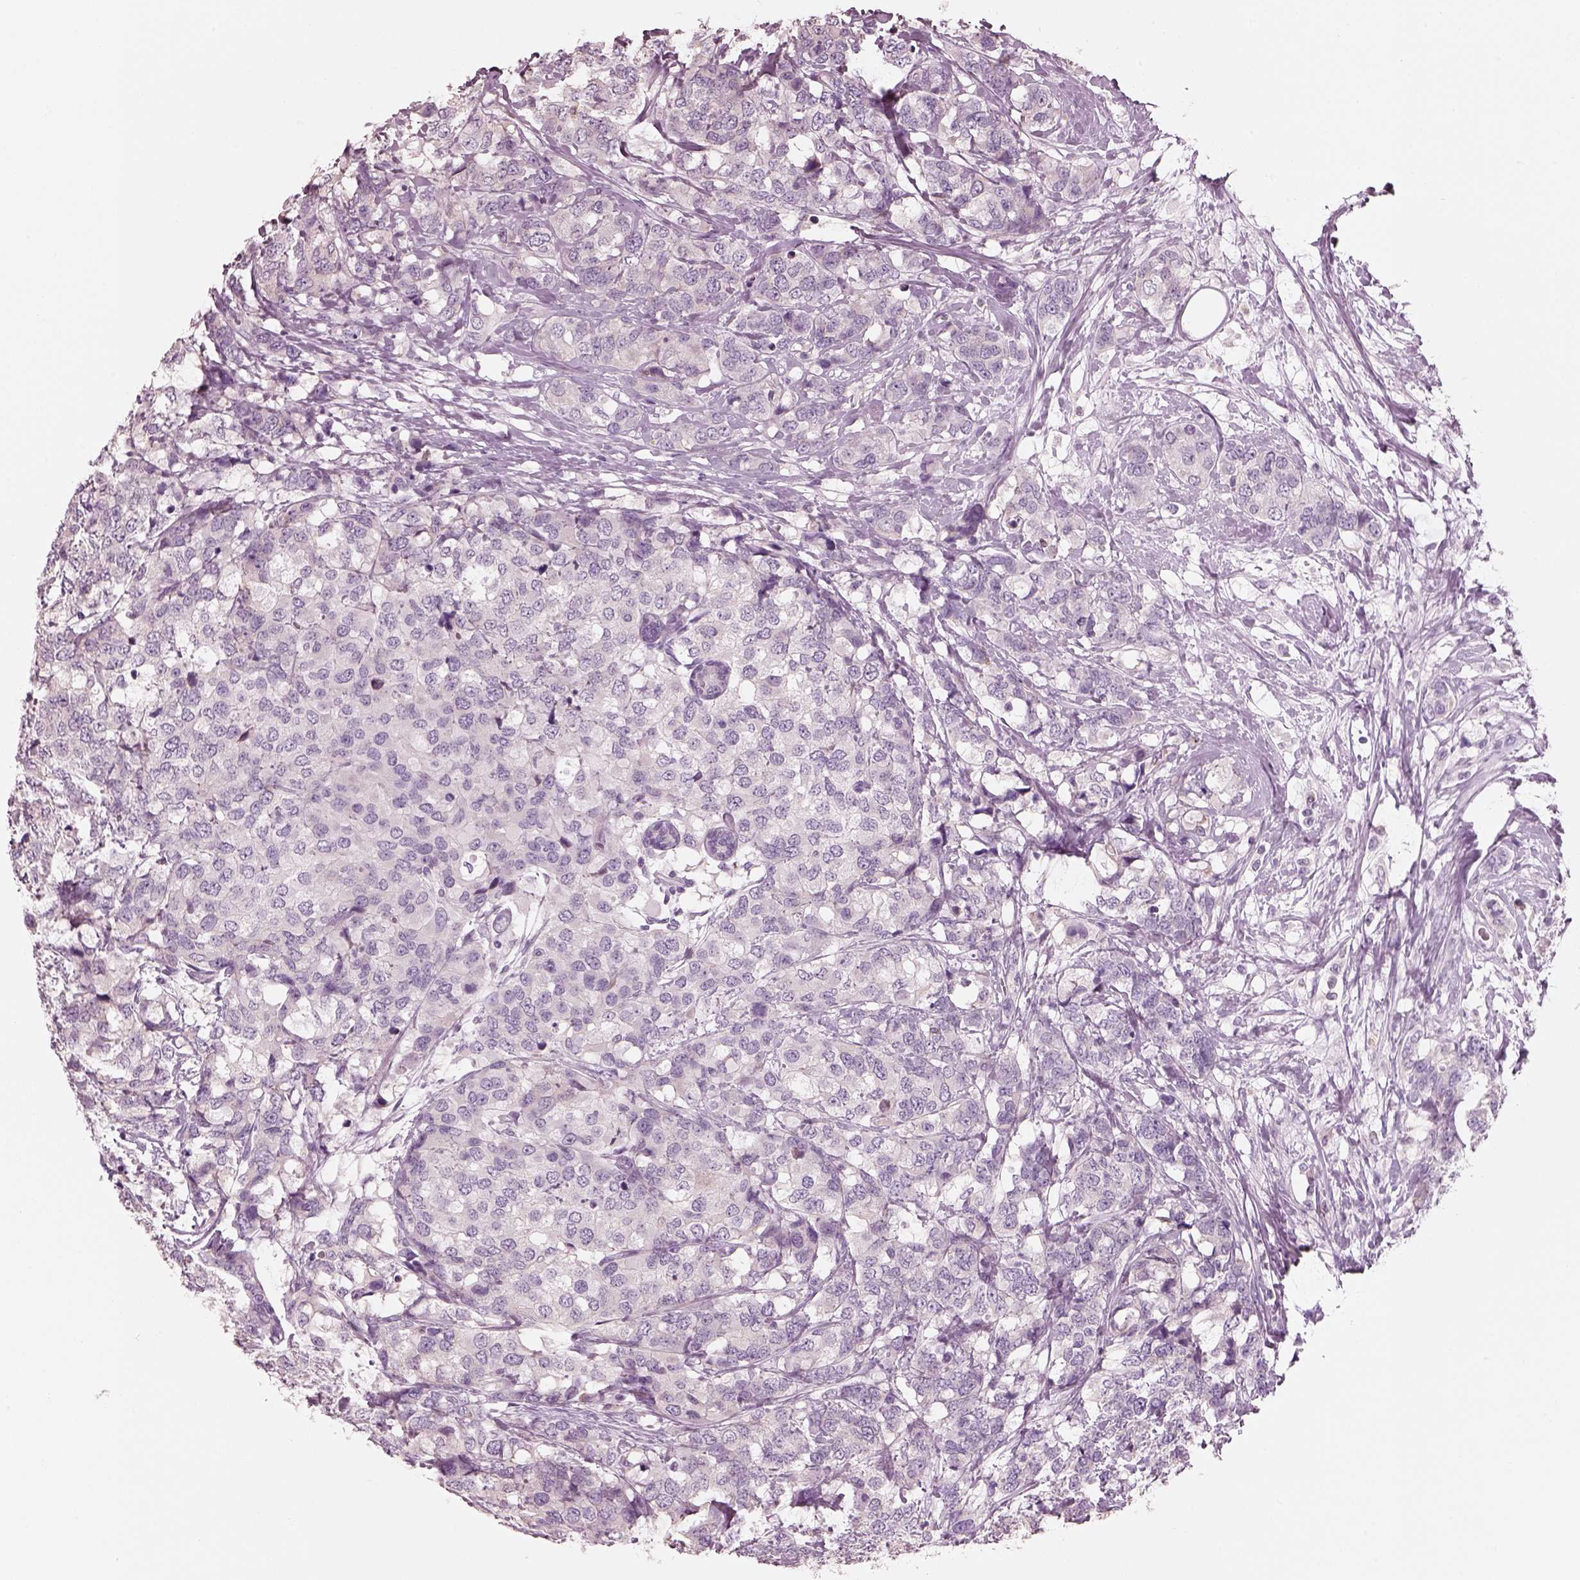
{"staining": {"intensity": "negative", "quantity": "none", "location": "none"}, "tissue": "breast cancer", "cell_type": "Tumor cells", "image_type": "cancer", "snomed": [{"axis": "morphology", "description": "Lobular carcinoma"}, {"axis": "topography", "description": "Breast"}], "caption": "Immunohistochemistry micrograph of neoplastic tissue: human breast cancer stained with DAB displays no significant protein positivity in tumor cells.", "gene": "SLC27A2", "patient": {"sex": "female", "age": 59}}